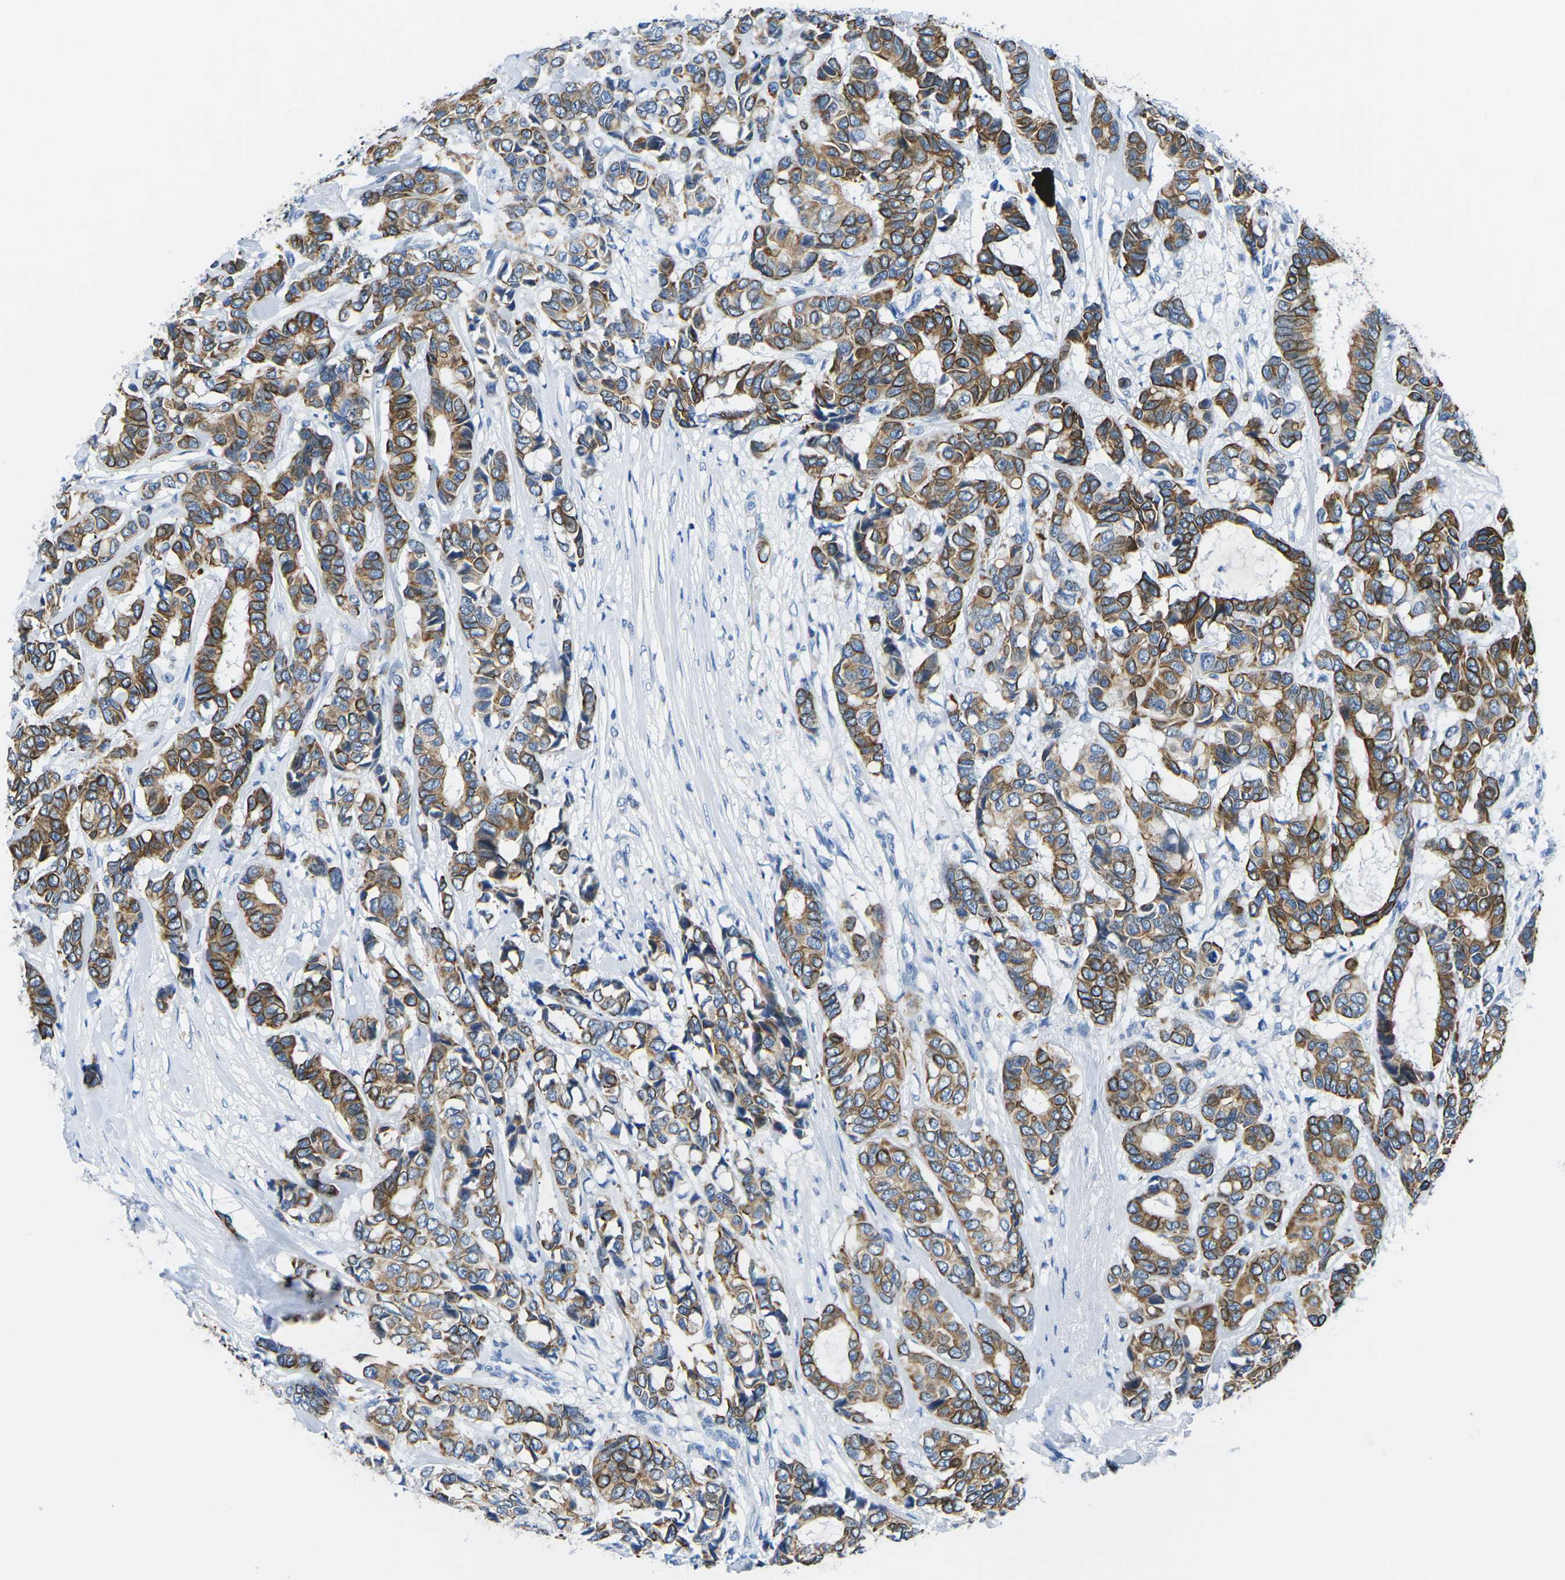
{"staining": {"intensity": "strong", "quantity": ">75%", "location": "cytoplasmic/membranous"}, "tissue": "breast cancer", "cell_type": "Tumor cells", "image_type": "cancer", "snomed": [{"axis": "morphology", "description": "Duct carcinoma"}, {"axis": "topography", "description": "Breast"}], "caption": "The immunohistochemical stain highlights strong cytoplasmic/membranous expression in tumor cells of intraductal carcinoma (breast) tissue. The staining is performed using DAB brown chromogen to label protein expression. The nuclei are counter-stained blue using hematoxylin.", "gene": "TM6SF1", "patient": {"sex": "female", "age": 87}}